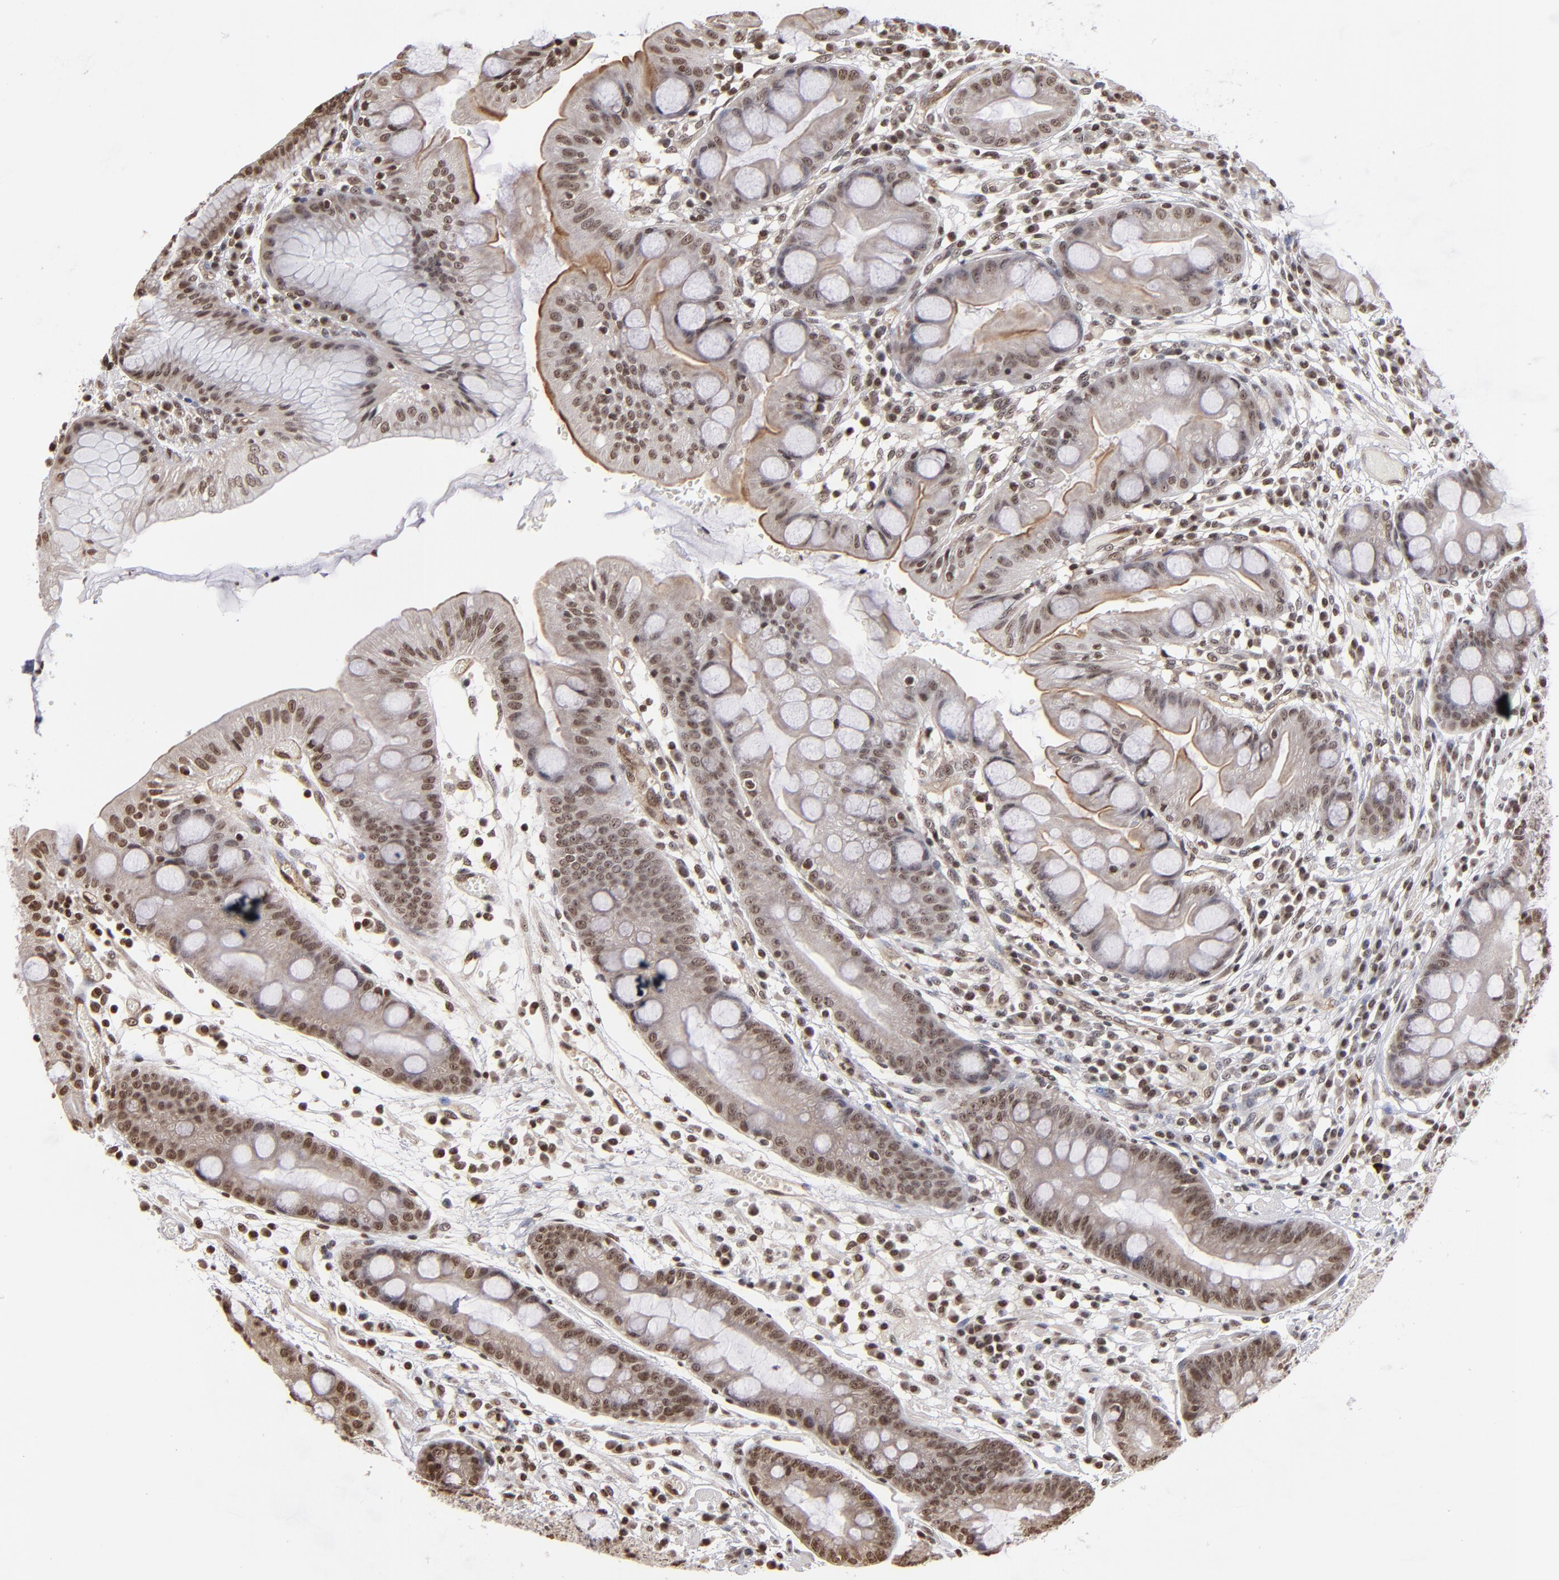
{"staining": {"intensity": "weak", "quantity": ">75%", "location": "nuclear"}, "tissue": "stomach", "cell_type": "Glandular cells", "image_type": "normal", "snomed": [{"axis": "morphology", "description": "Normal tissue, NOS"}, {"axis": "morphology", "description": "Inflammation, NOS"}, {"axis": "topography", "description": "Stomach, lower"}], "caption": "Protein expression analysis of benign human stomach reveals weak nuclear positivity in approximately >75% of glandular cells. Immunohistochemistry (ihc) stains the protein of interest in brown and the nuclei are stained blue.", "gene": "ABL2", "patient": {"sex": "male", "age": 59}}